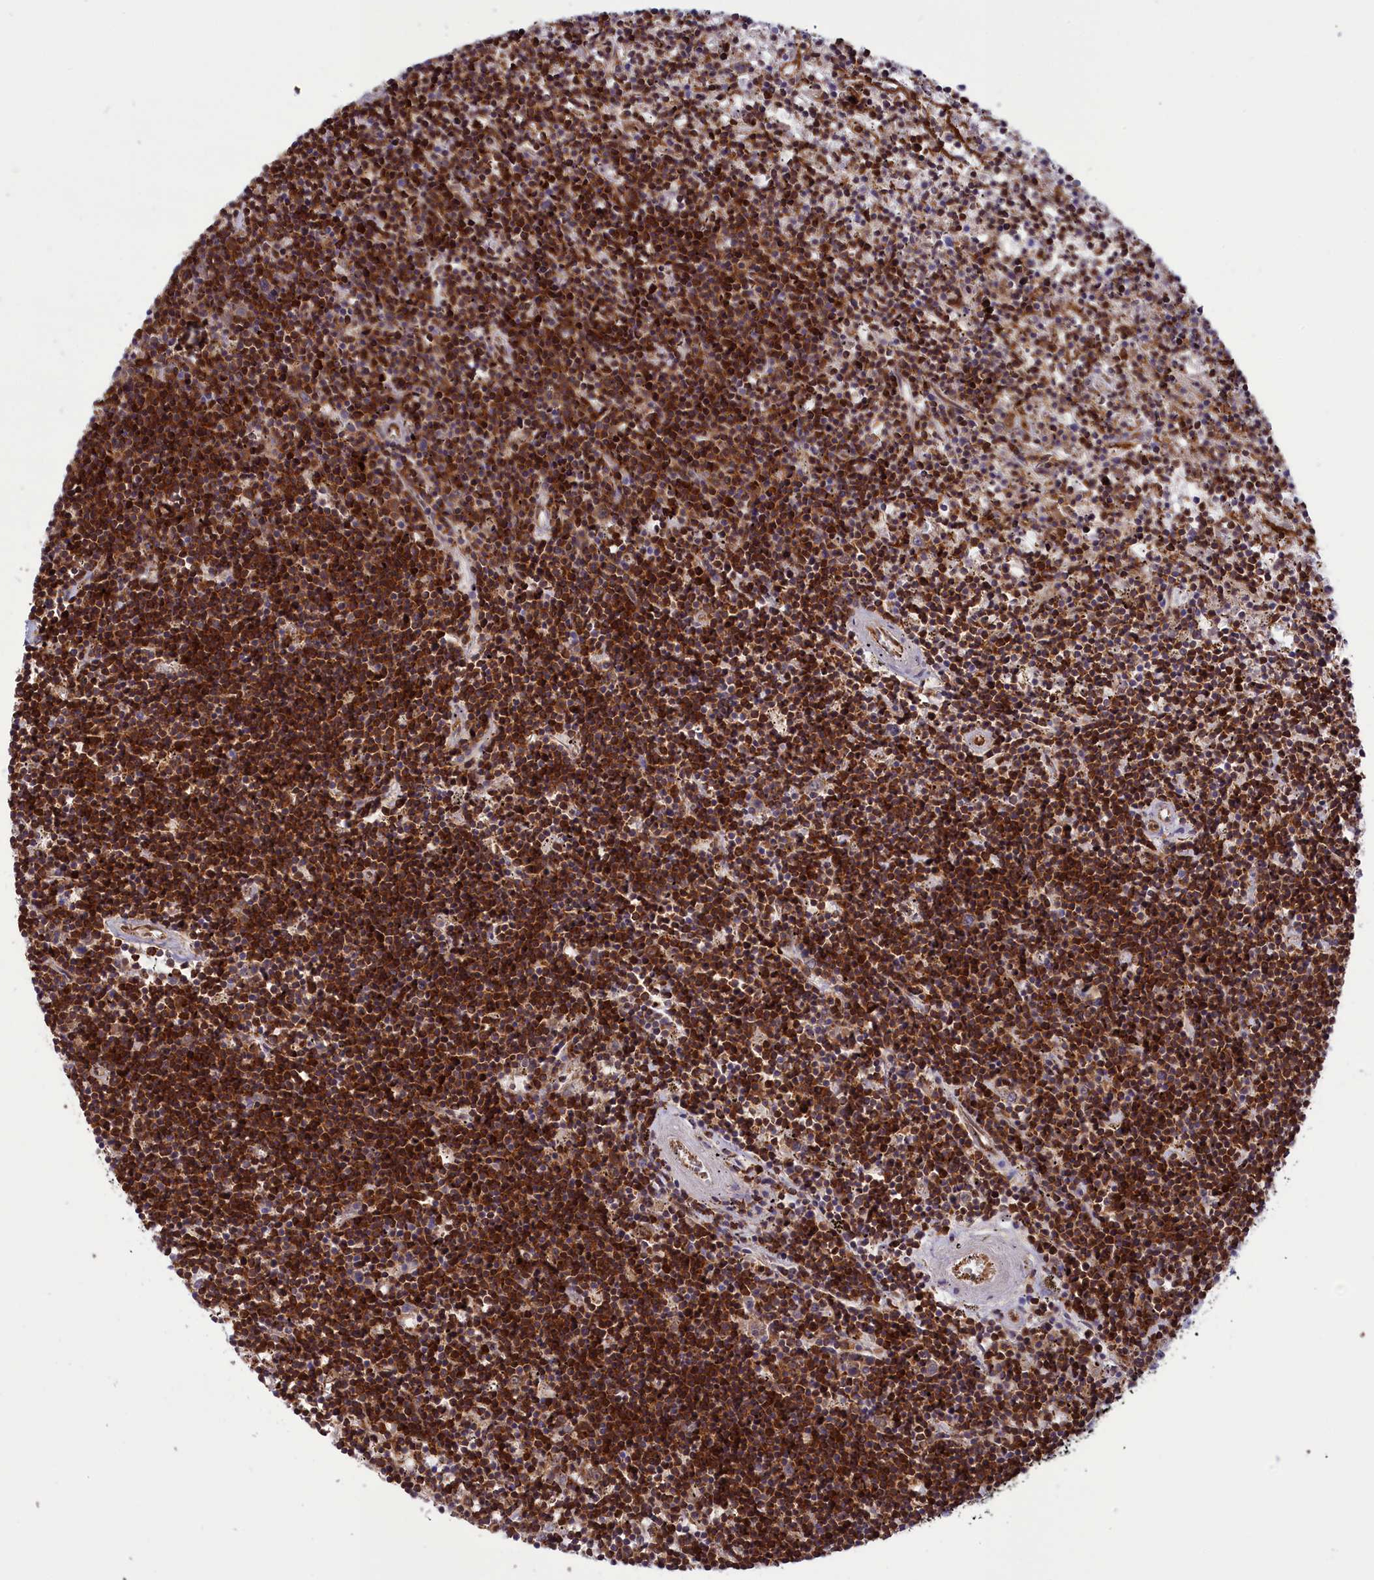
{"staining": {"intensity": "strong", "quantity": ">75%", "location": "cytoplasmic/membranous"}, "tissue": "lymphoma", "cell_type": "Tumor cells", "image_type": "cancer", "snomed": [{"axis": "morphology", "description": "Malignant lymphoma, non-Hodgkin's type, Low grade"}, {"axis": "topography", "description": "Spleen"}], "caption": "Protein analysis of lymphoma tissue exhibits strong cytoplasmic/membranous expression in about >75% of tumor cells.", "gene": "ISOC2", "patient": {"sex": "male", "age": 76}}